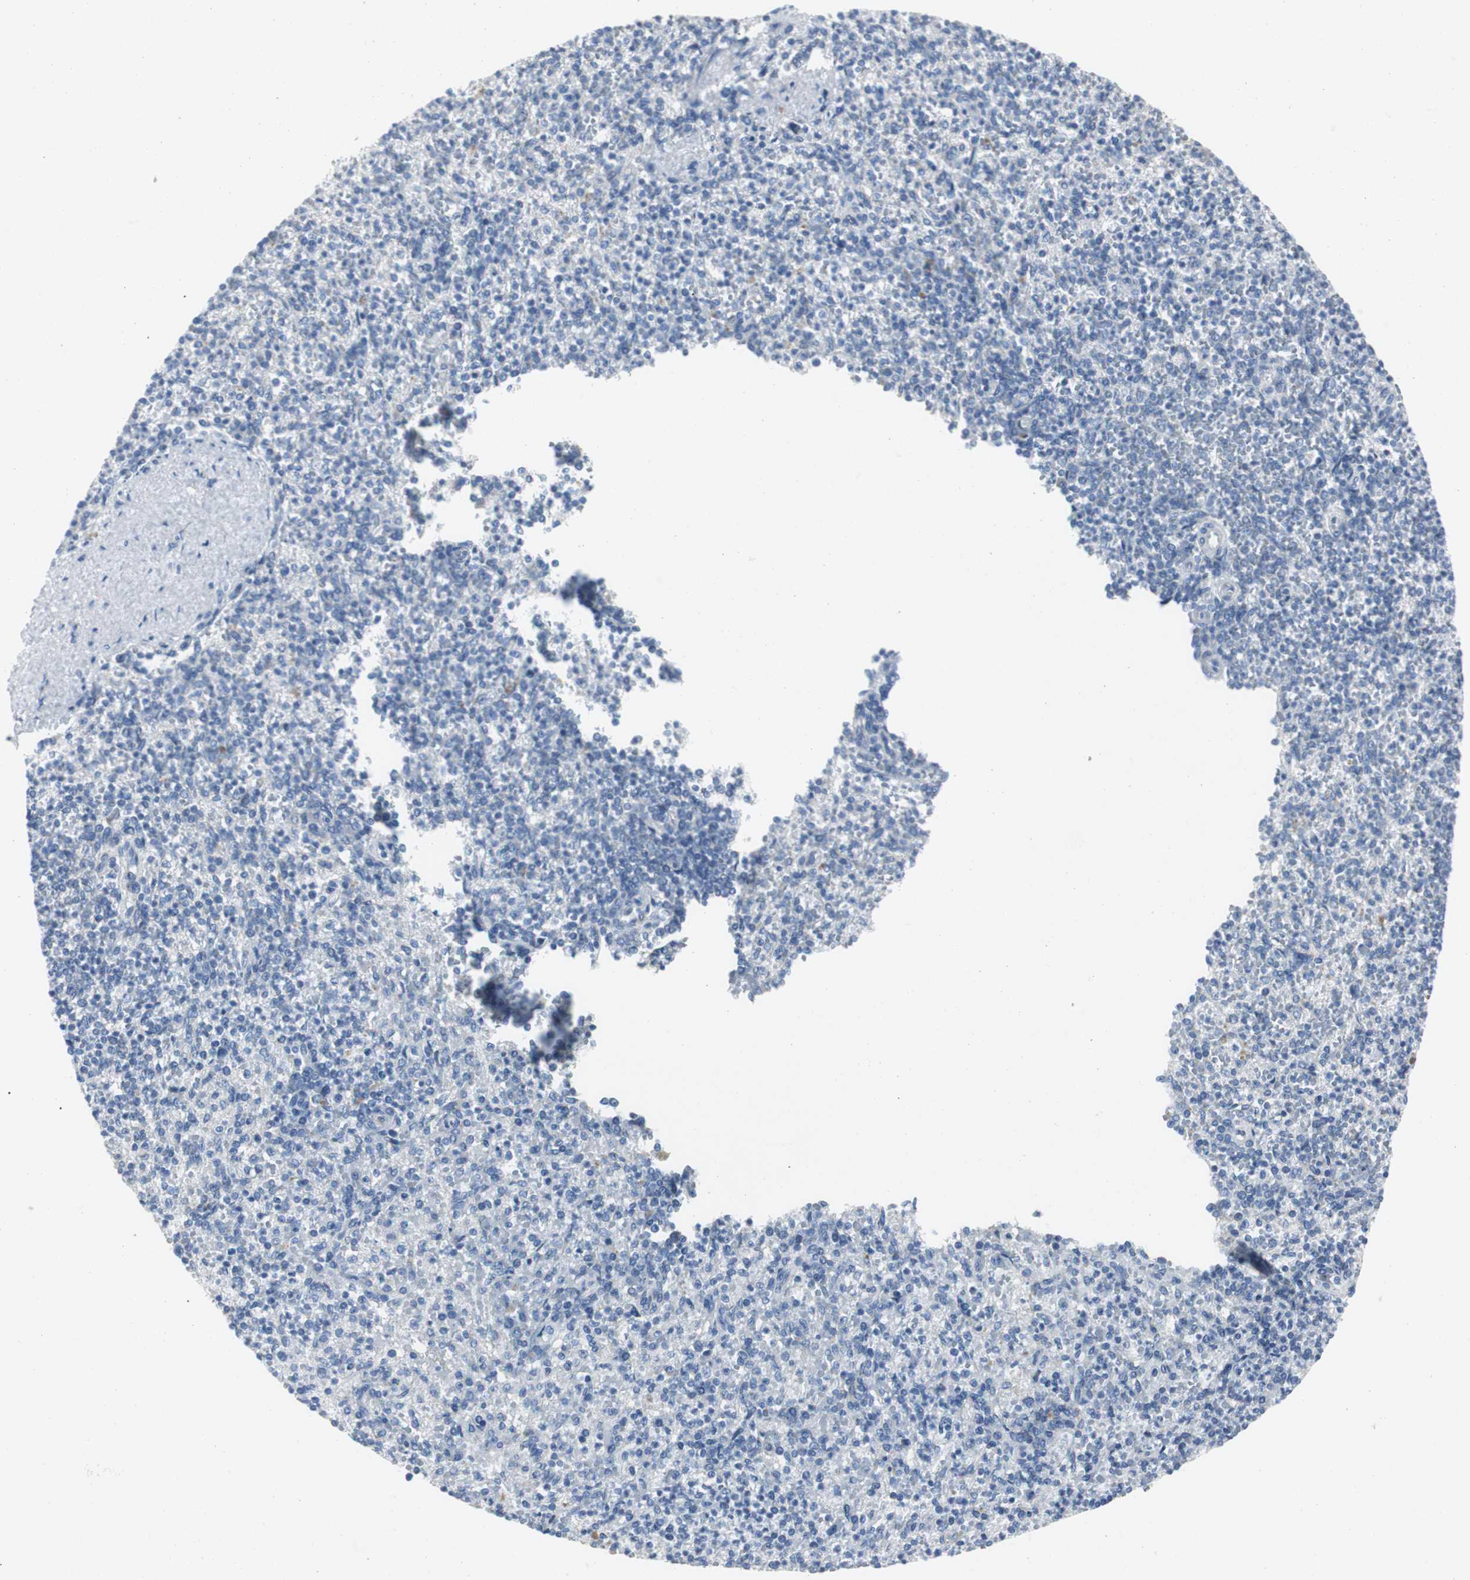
{"staining": {"intensity": "negative", "quantity": "none", "location": "none"}, "tissue": "spleen", "cell_type": "Cells in red pulp", "image_type": "normal", "snomed": [{"axis": "morphology", "description": "Normal tissue, NOS"}, {"axis": "topography", "description": "Spleen"}], "caption": "DAB immunohistochemical staining of benign spleen reveals no significant positivity in cells in red pulp.", "gene": "BBC3", "patient": {"sex": "female", "age": 74}}